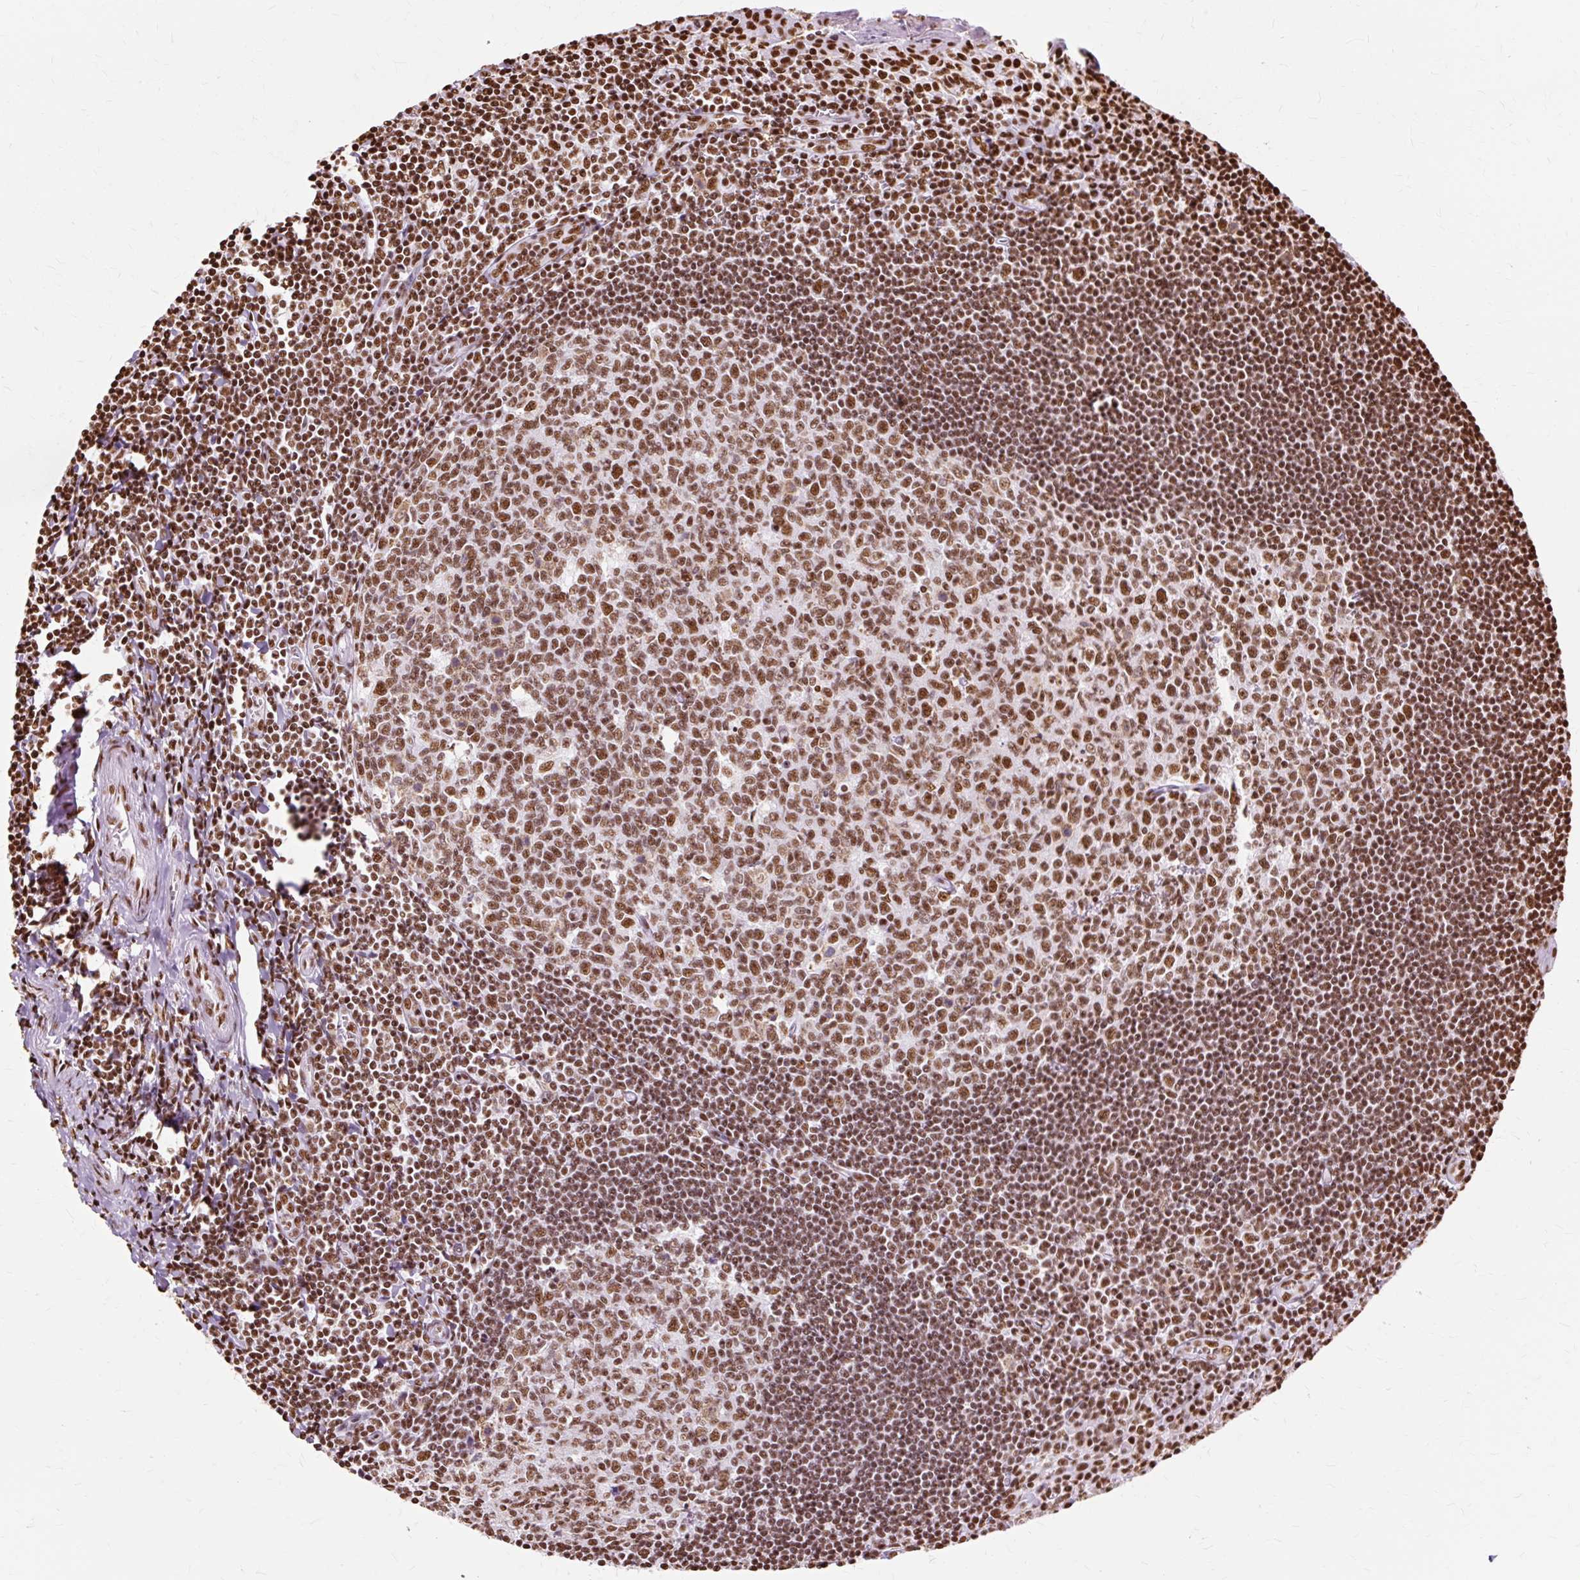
{"staining": {"intensity": "strong", "quantity": ">75%", "location": "nuclear"}, "tissue": "tonsil", "cell_type": "Germinal center cells", "image_type": "normal", "snomed": [{"axis": "morphology", "description": "Normal tissue, NOS"}, {"axis": "topography", "description": "Tonsil"}], "caption": "Tonsil stained with DAB immunohistochemistry (IHC) demonstrates high levels of strong nuclear expression in approximately >75% of germinal center cells. (Stains: DAB in brown, nuclei in blue, Microscopy: brightfield microscopy at high magnification).", "gene": "XRCC6", "patient": {"sex": "male", "age": 27}}